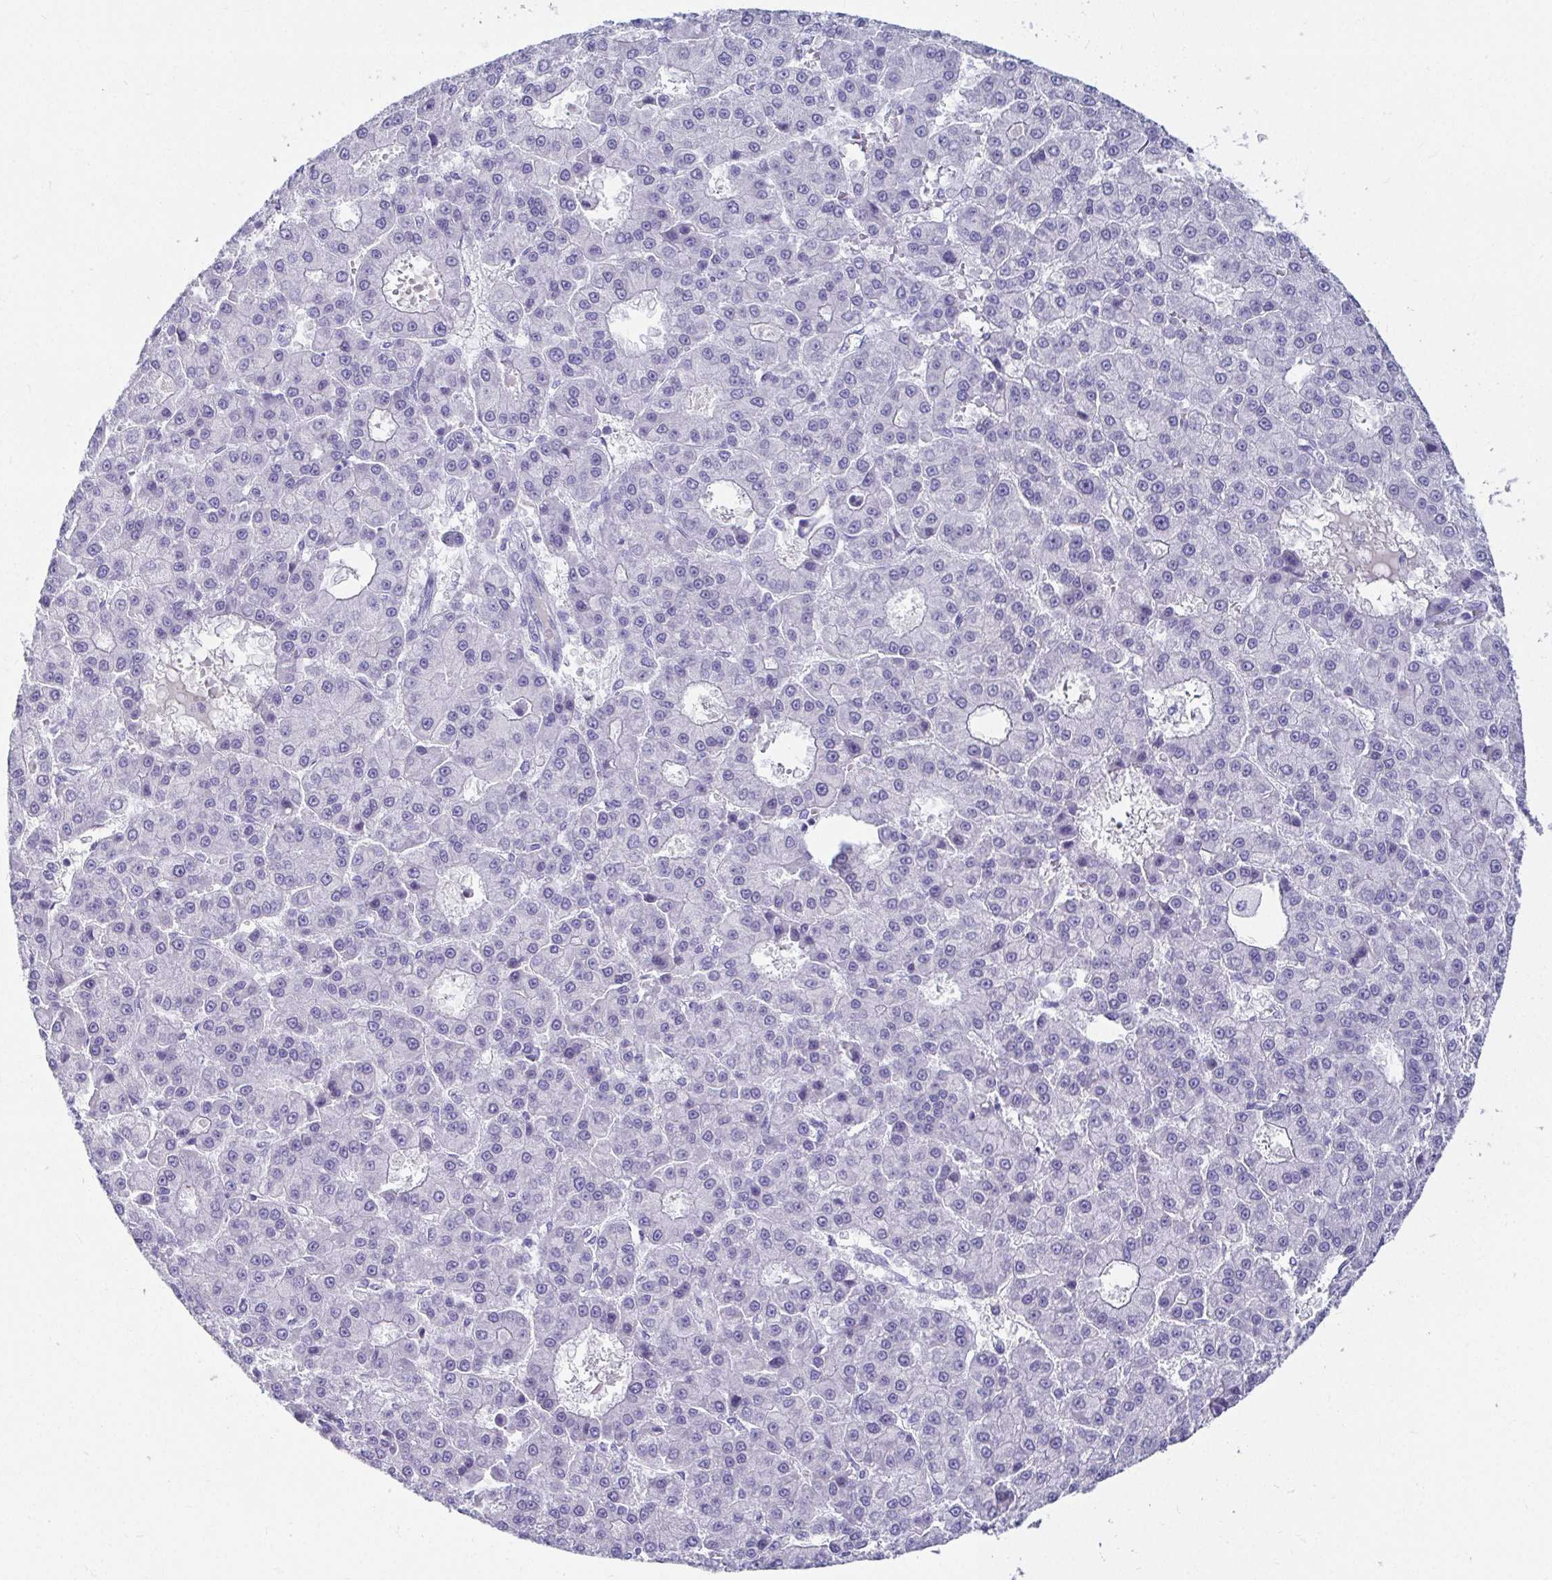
{"staining": {"intensity": "negative", "quantity": "none", "location": "none"}, "tissue": "liver cancer", "cell_type": "Tumor cells", "image_type": "cancer", "snomed": [{"axis": "morphology", "description": "Carcinoma, Hepatocellular, NOS"}, {"axis": "topography", "description": "Liver"}], "caption": "IHC image of liver cancer stained for a protein (brown), which displays no expression in tumor cells.", "gene": "DPEP3", "patient": {"sex": "male", "age": 70}}